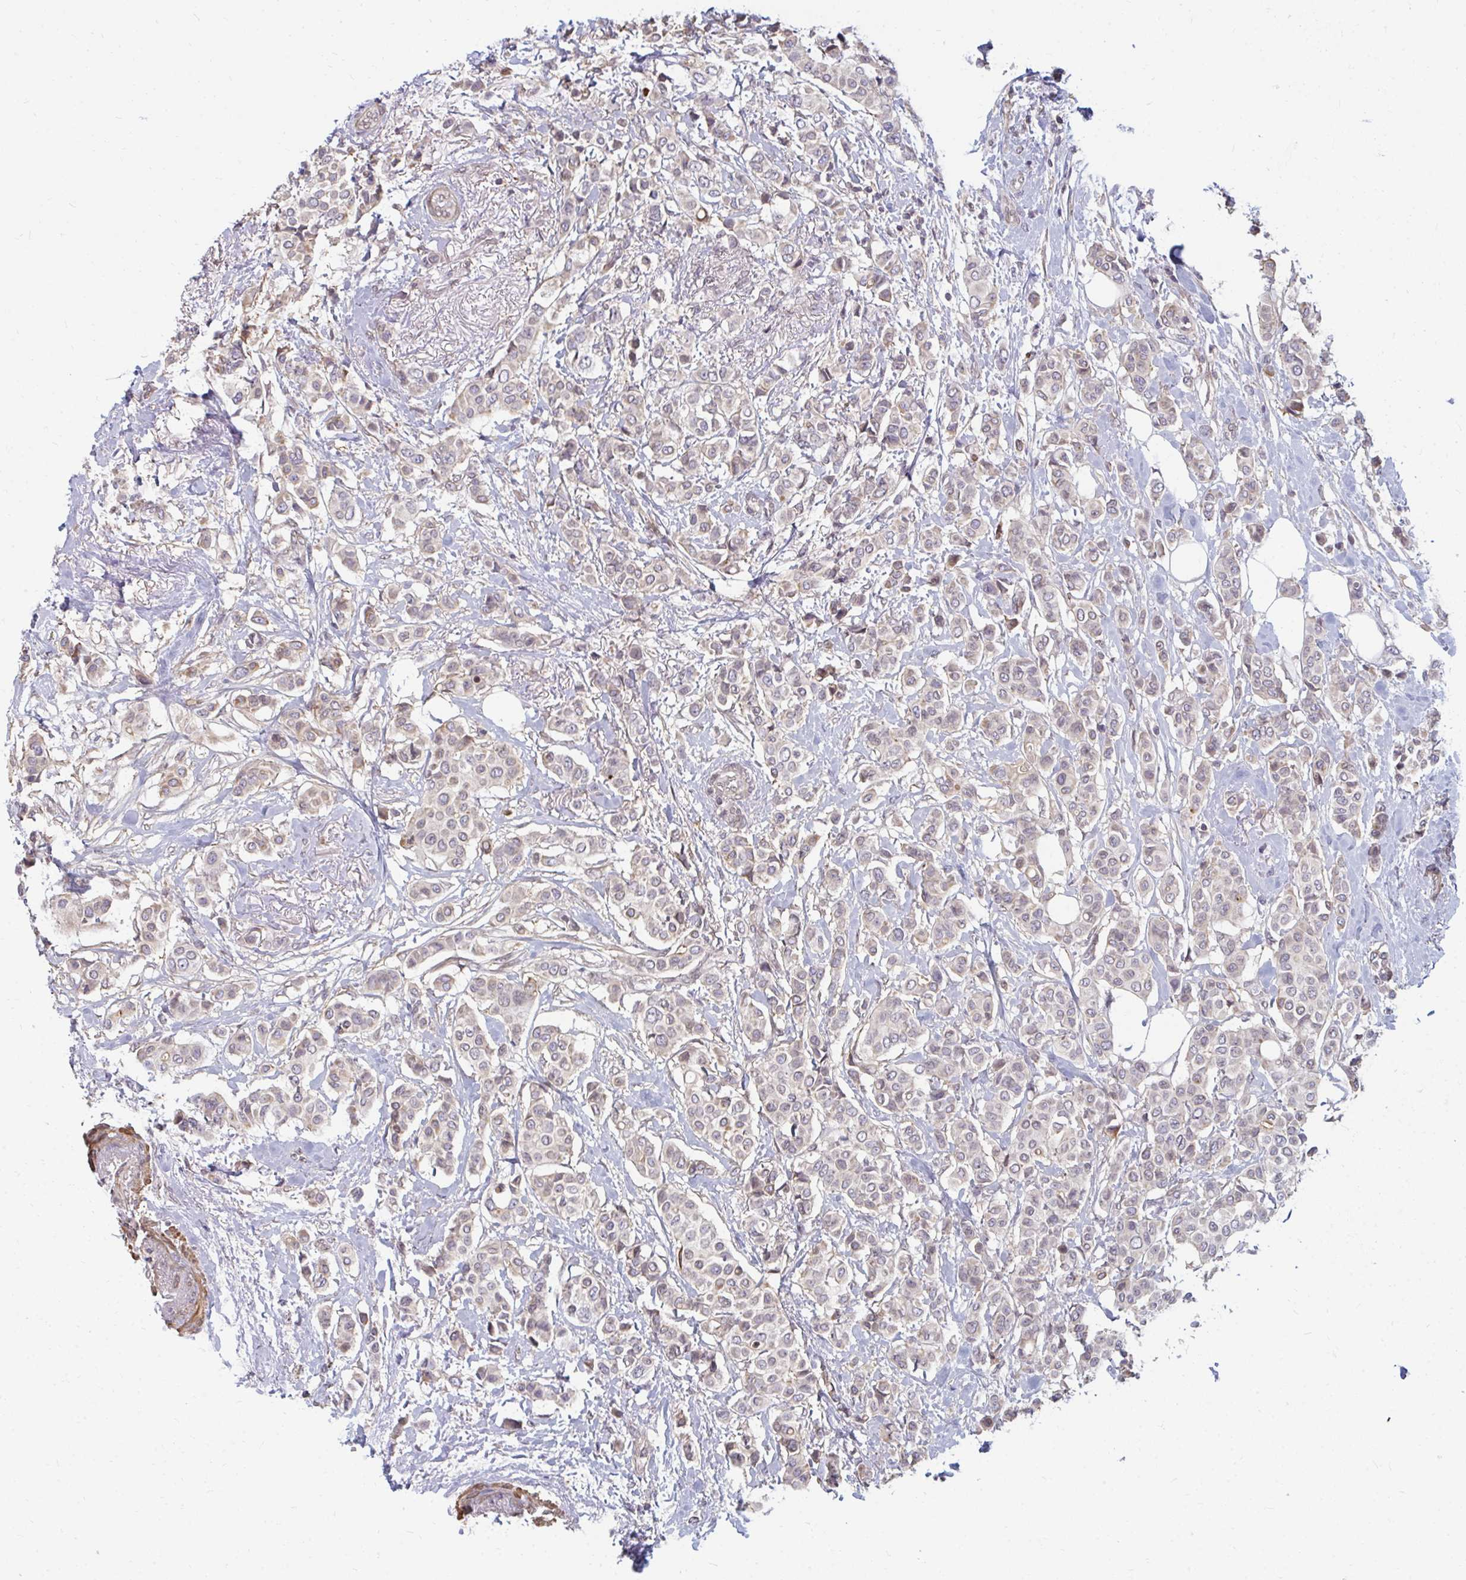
{"staining": {"intensity": "weak", "quantity": "<25%", "location": "cytoplasmic/membranous"}, "tissue": "breast cancer", "cell_type": "Tumor cells", "image_type": "cancer", "snomed": [{"axis": "morphology", "description": "Lobular carcinoma"}, {"axis": "topography", "description": "Breast"}], "caption": "An image of breast cancer (lobular carcinoma) stained for a protein demonstrates no brown staining in tumor cells. (Stains: DAB (3,3'-diaminobenzidine) immunohistochemistry with hematoxylin counter stain, Microscopy: brightfield microscopy at high magnification).", "gene": "GPC5", "patient": {"sex": "female", "age": 51}}